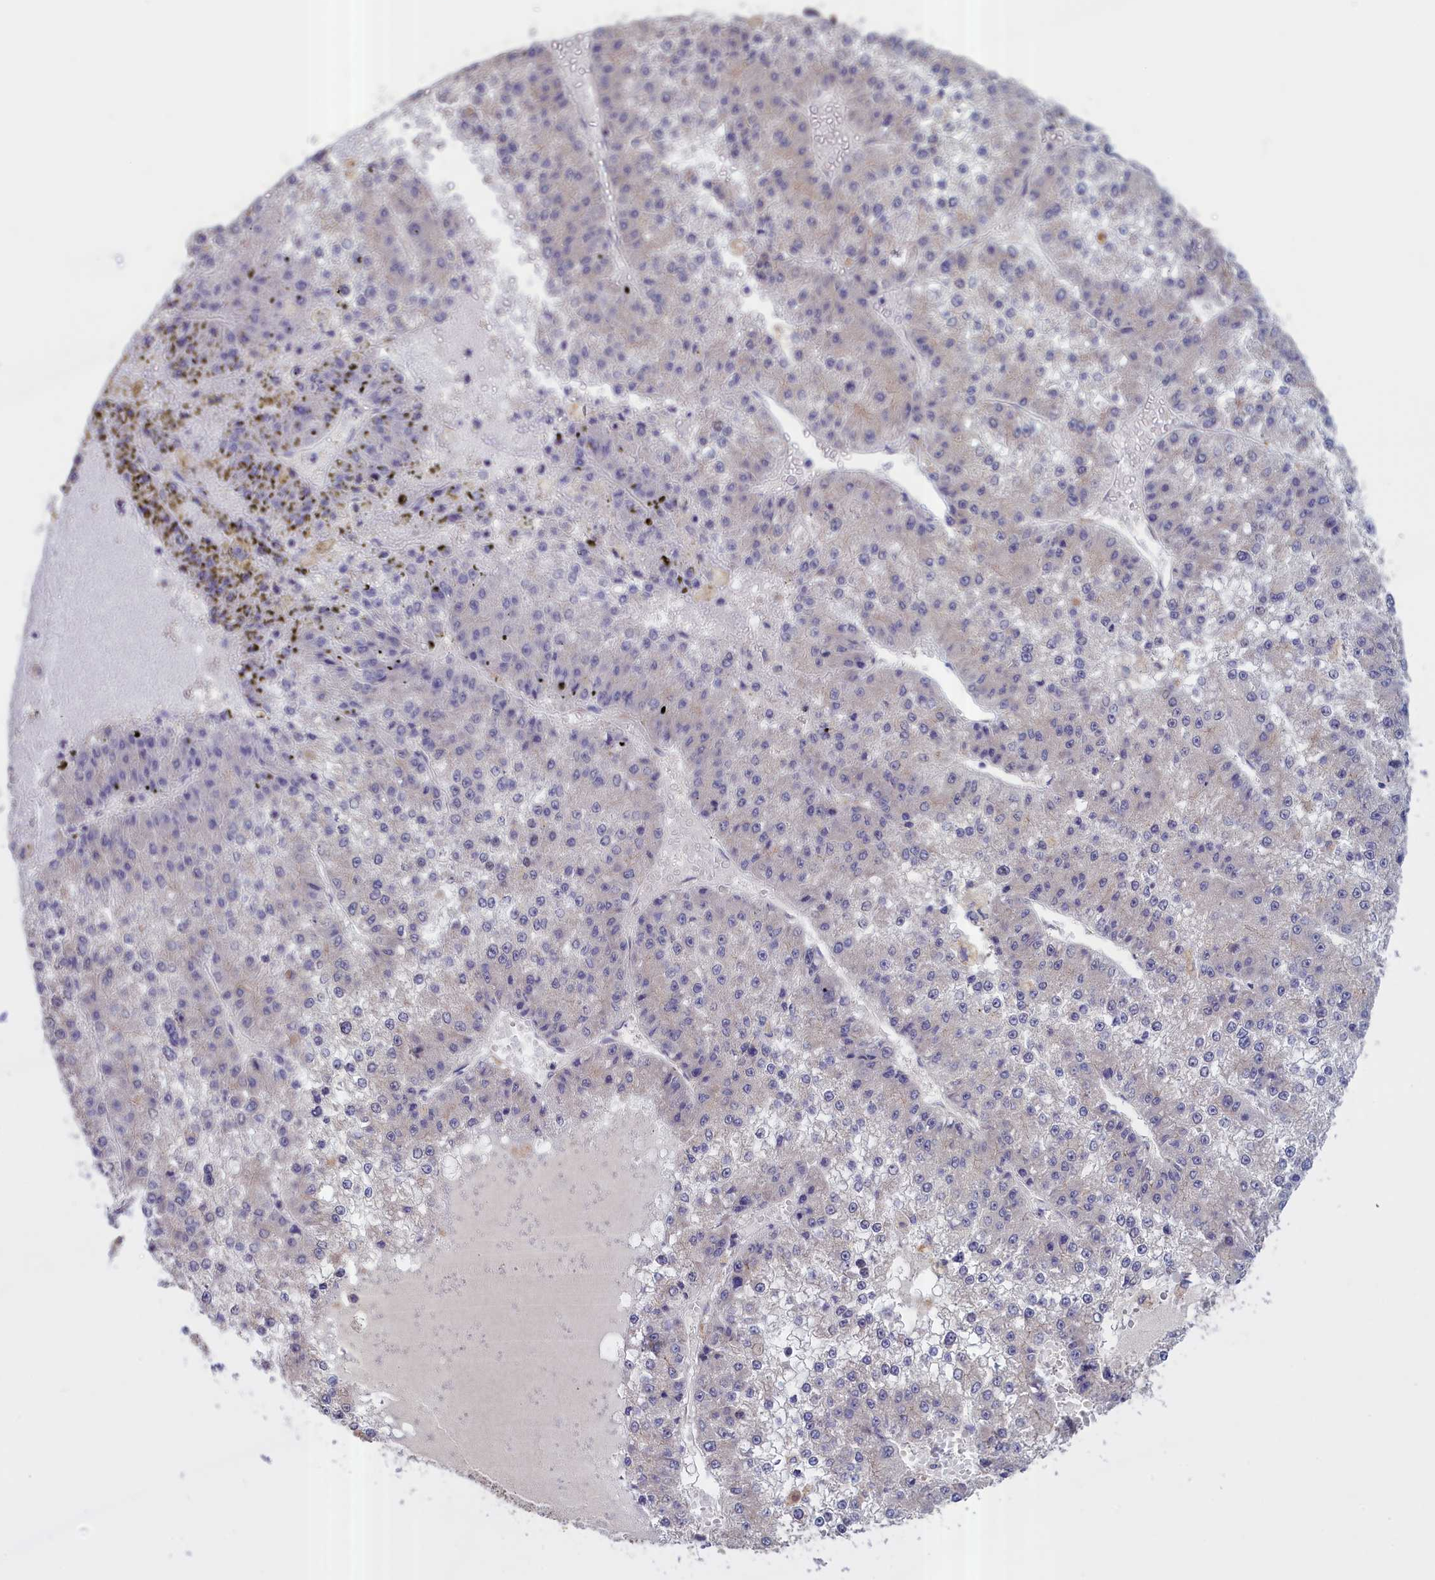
{"staining": {"intensity": "negative", "quantity": "none", "location": "none"}, "tissue": "liver cancer", "cell_type": "Tumor cells", "image_type": "cancer", "snomed": [{"axis": "morphology", "description": "Carcinoma, Hepatocellular, NOS"}, {"axis": "topography", "description": "Liver"}], "caption": "This is an immunohistochemistry image of liver hepatocellular carcinoma. There is no positivity in tumor cells.", "gene": "COL19A1", "patient": {"sex": "female", "age": 73}}